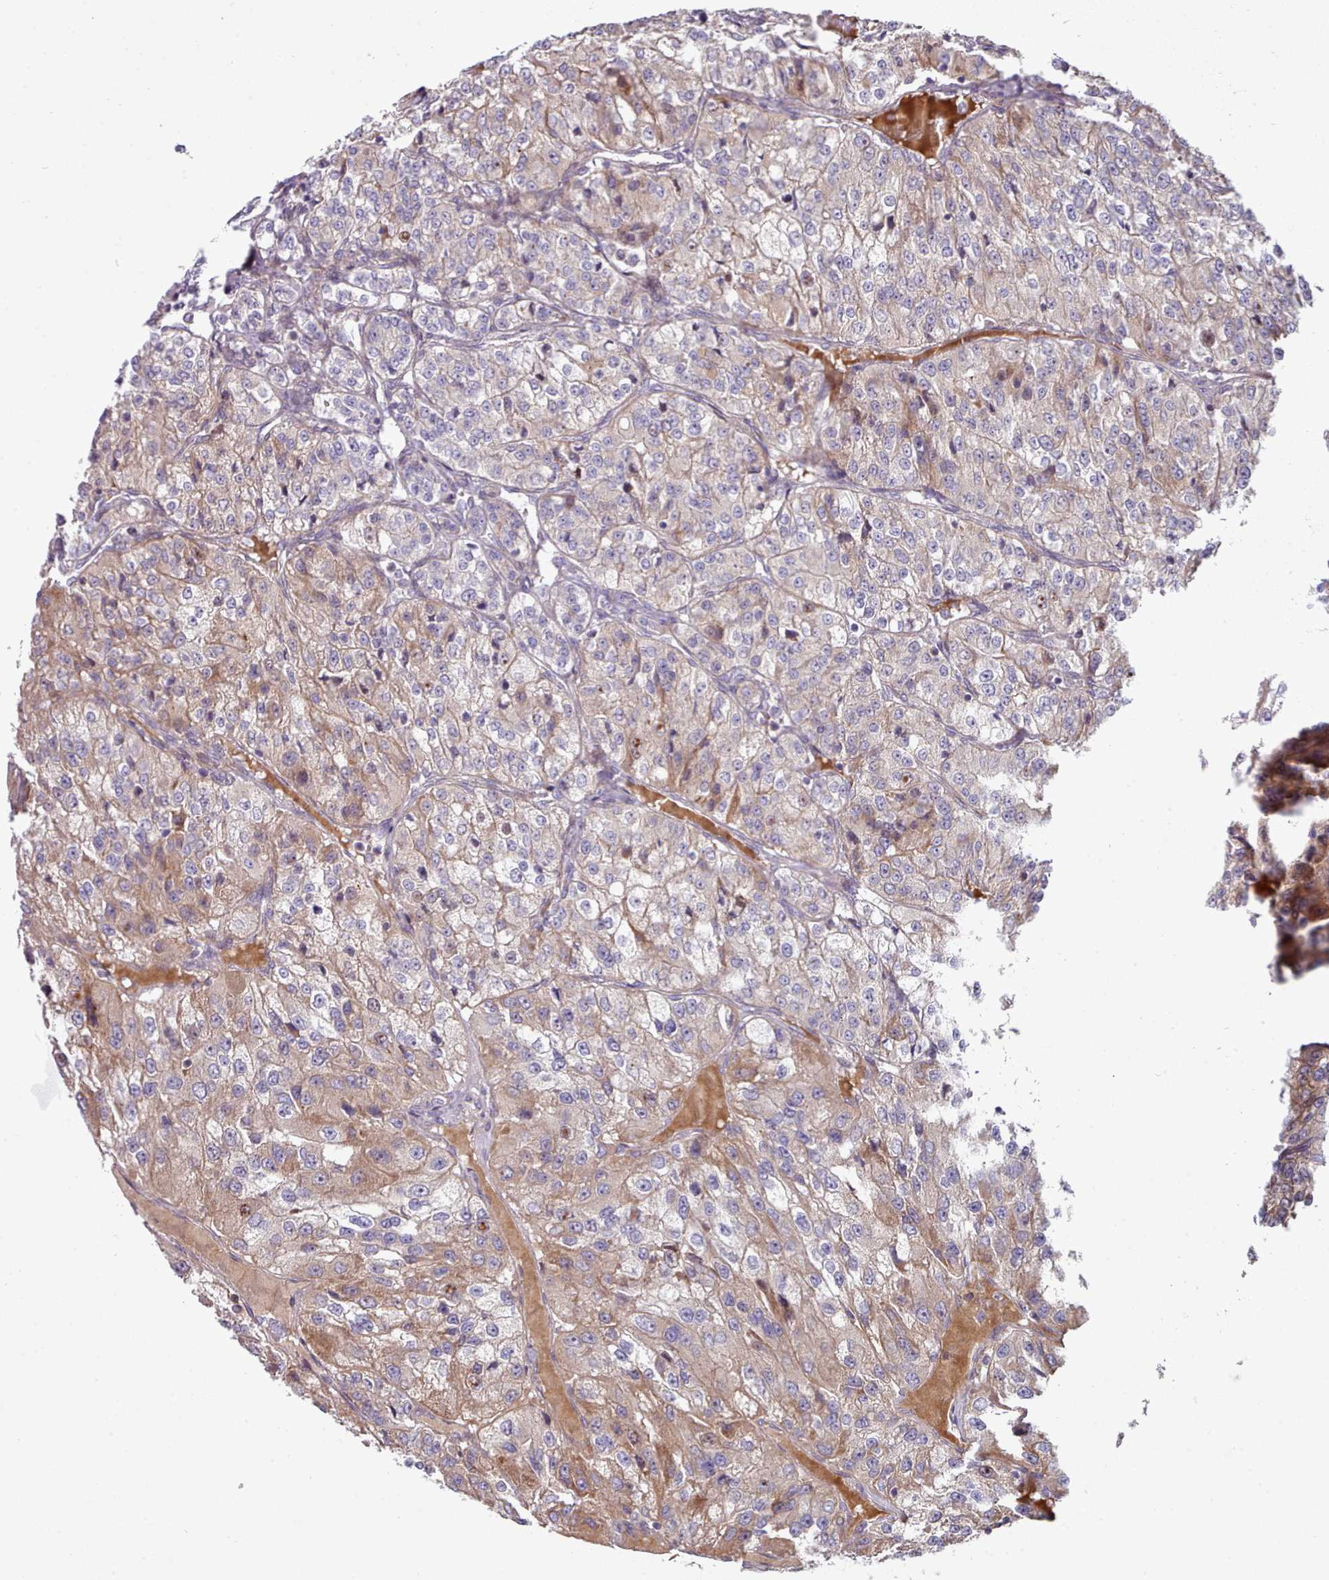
{"staining": {"intensity": "moderate", "quantity": "<25%", "location": "cytoplasmic/membranous"}, "tissue": "renal cancer", "cell_type": "Tumor cells", "image_type": "cancer", "snomed": [{"axis": "morphology", "description": "Adenocarcinoma, NOS"}, {"axis": "topography", "description": "Kidney"}], "caption": "Moderate cytoplasmic/membranous staining is present in about <25% of tumor cells in adenocarcinoma (renal).", "gene": "TRIM26", "patient": {"sex": "female", "age": 63}}